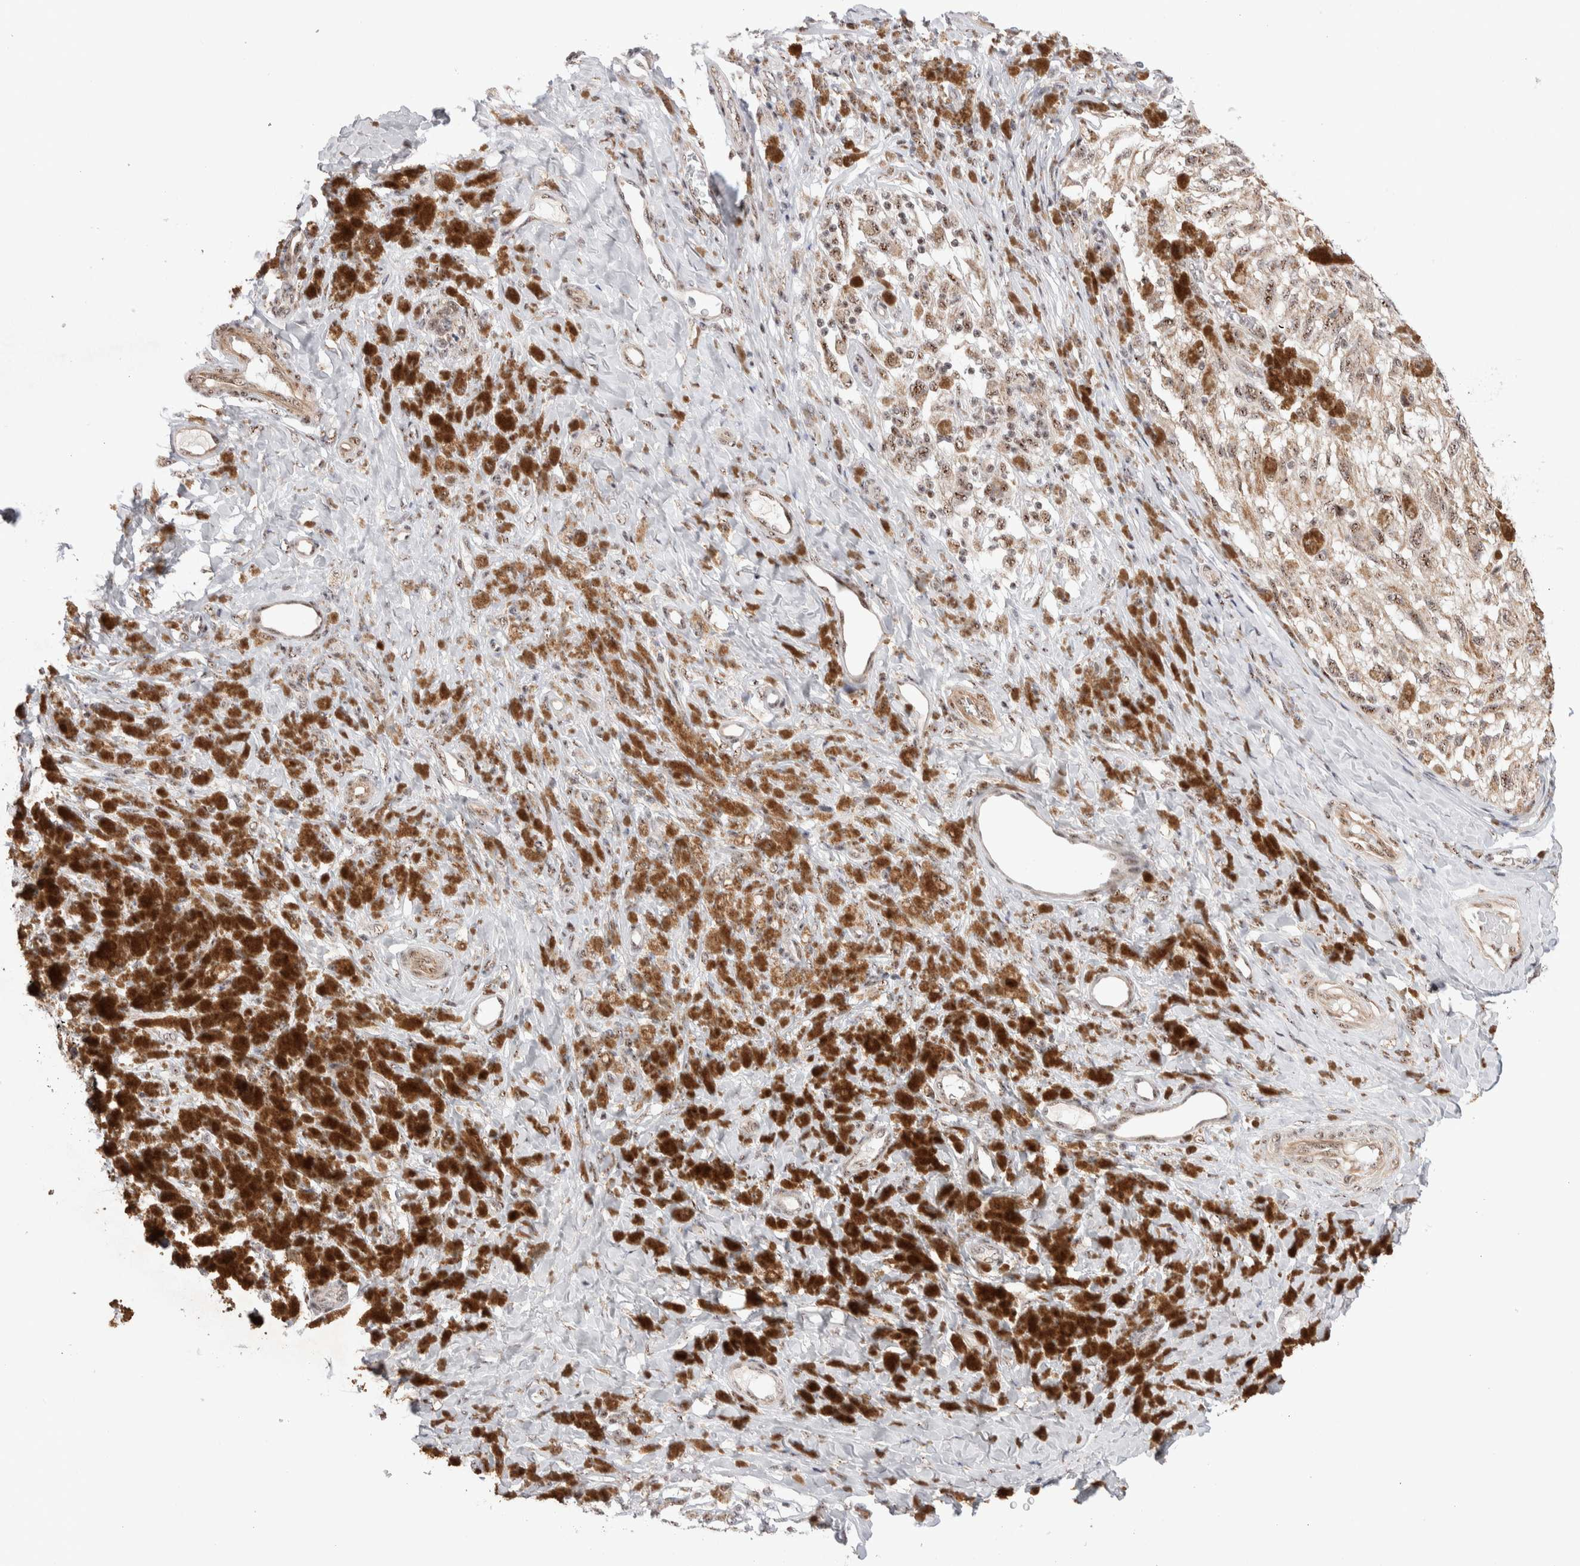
{"staining": {"intensity": "moderate", "quantity": ">75%", "location": "nuclear"}, "tissue": "melanoma", "cell_type": "Tumor cells", "image_type": "cancer", "snomed": [{"axis": "morphology", "description": "Malignant melanoma, NOS"}, {"axis": "topography", "description": "Skin"}], "caption": "Immunohistochemistry (IHC) staining of melanoma, which shows medium levels of moderate nuclear staining in approximately >75% of tumor cells indicating moderate nuclear protein positivity. The staining was performed using DAB (brown) for protein detection and nuclei were counterstained in hematoxylin (blue).", "gene": "ZNF695", "patient": {"sex": "female", "age": 73}}